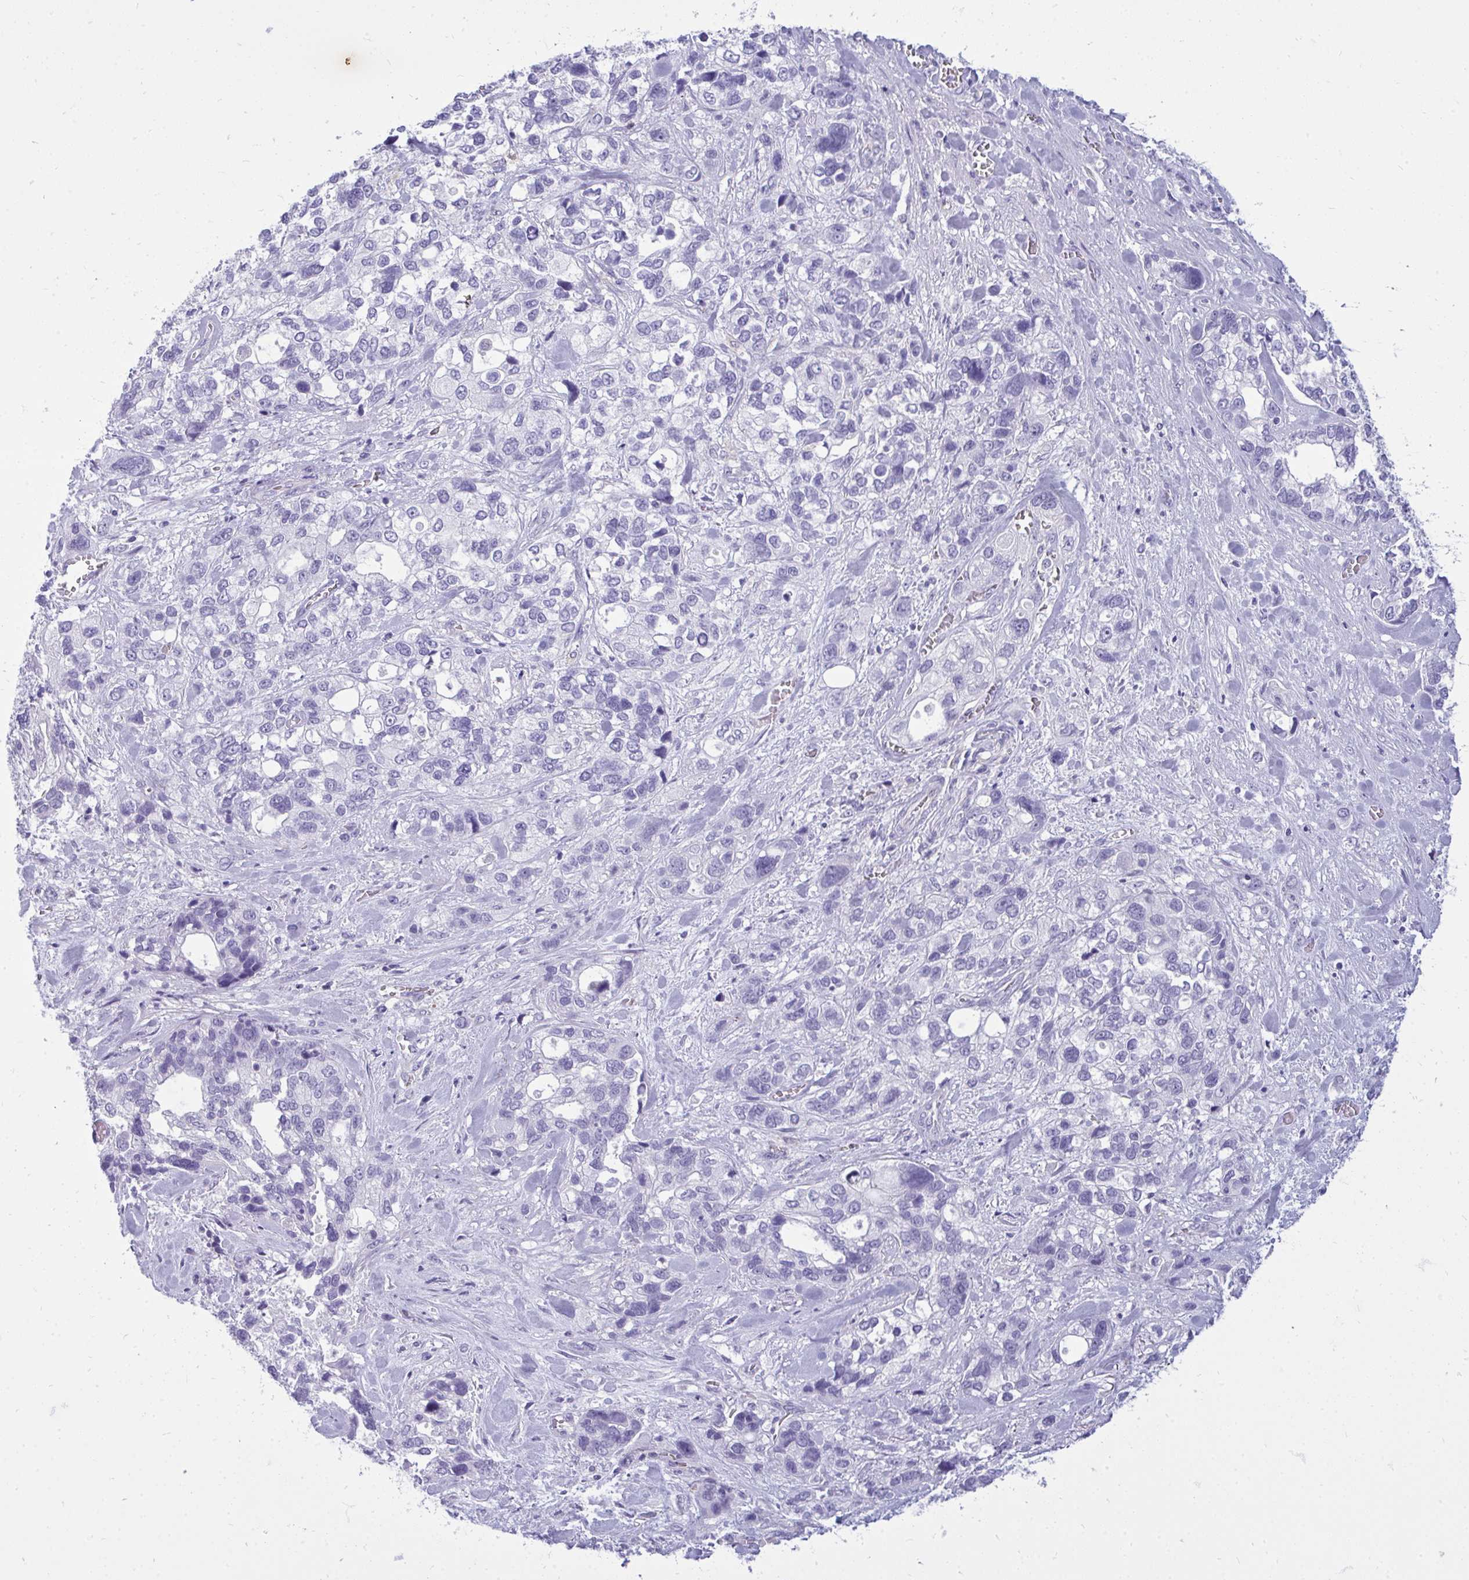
{"staining": {"intensity": "negative", "quantity": "none", "location": "none"}, "tissue": "stomach cancer", "cell_type": "Tumor cells", "image_type": "cancer", "snomed": [{"axis": "morphology", "description": "Adenocarcinoma, NOS"}, {"axis": "topography", "description": "Stomach, upper"}], "caption": "The histopathology image reveals no significant staining in tumor cells of adenocarcinoma (stomach).", "gene": "FABP3", "patient": {"sex": "female", "age": 81}}